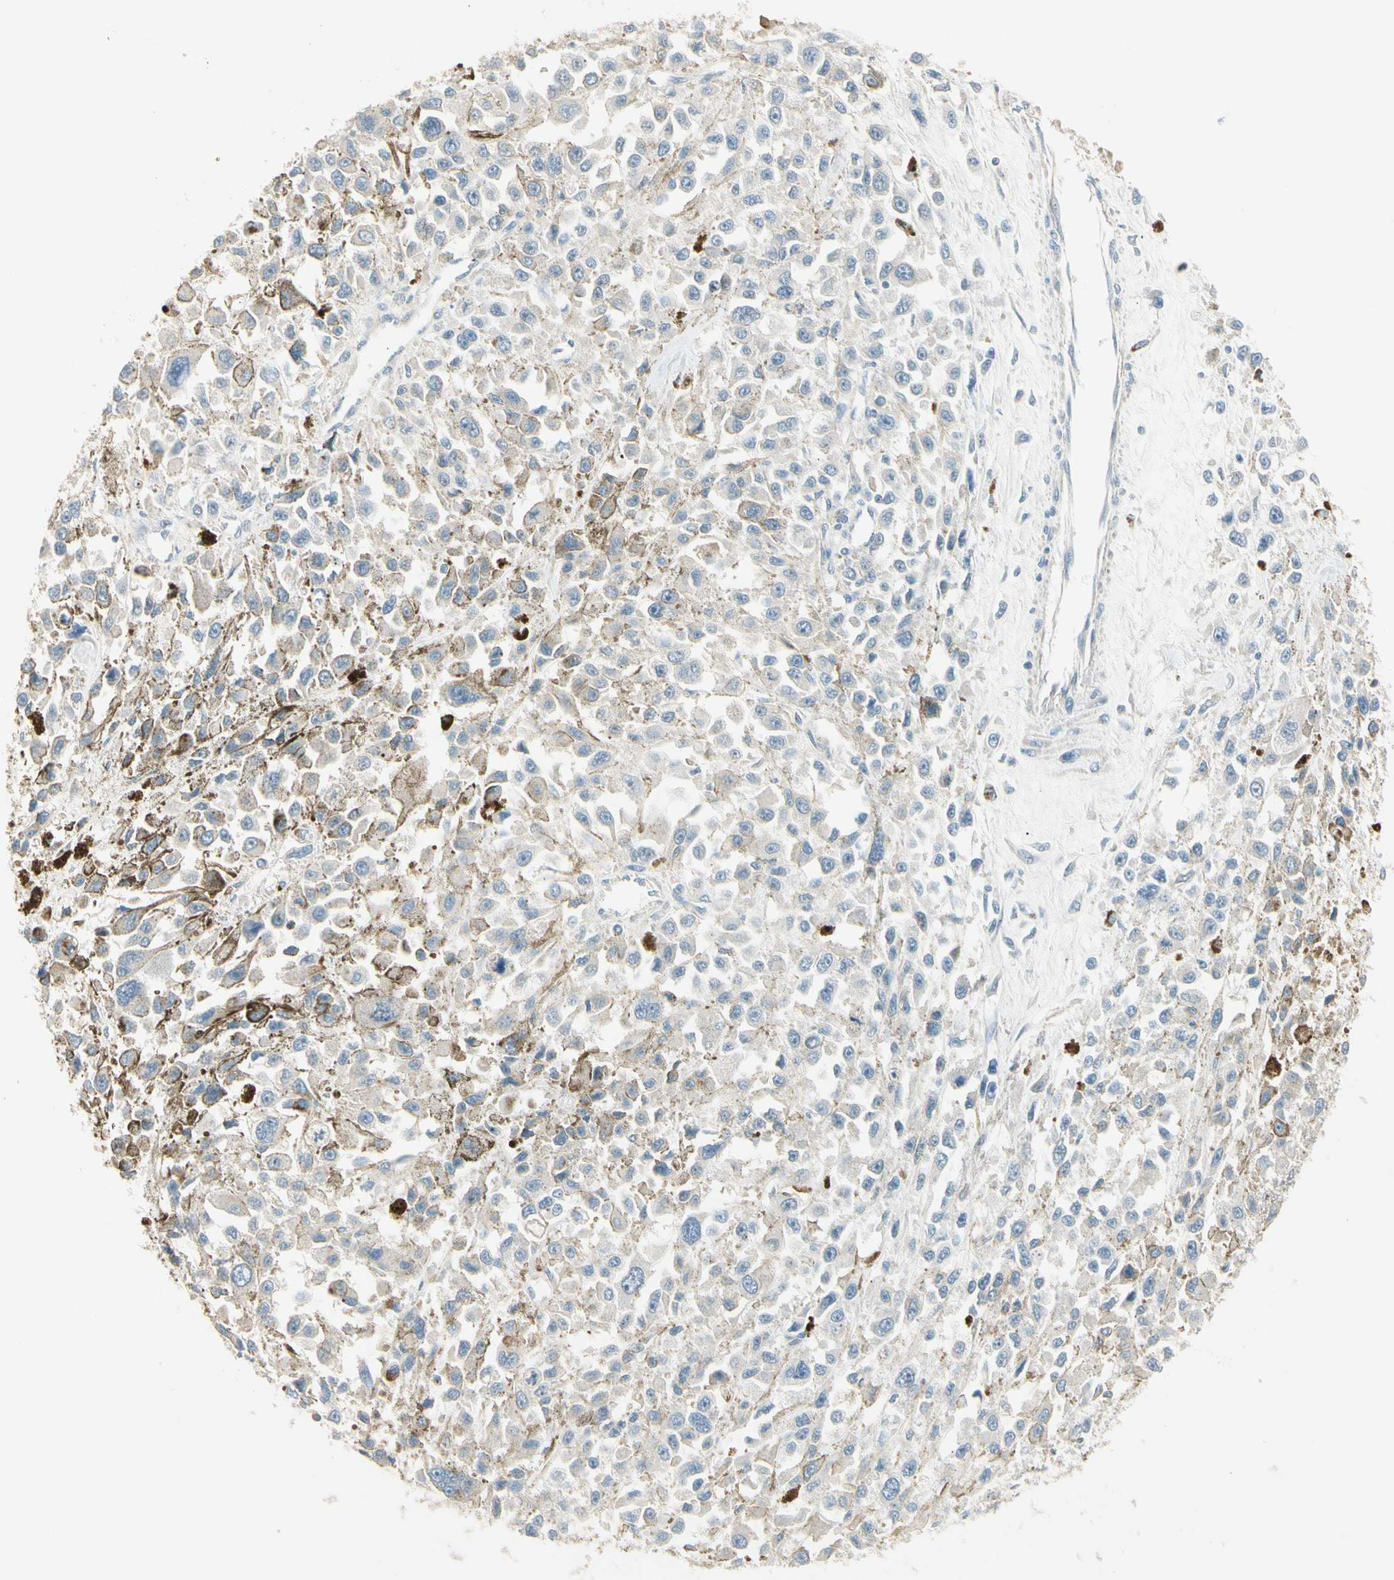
{"staining": {"intensity": "negative", "quantity": "none", "location": "none"}, "tissue": "melanoma", "cell_type": "Tumor cells", "image_type": "cancer", "snomed": [{"axis": "morphology", "description": "Malignant melanoma, Metastatic site"}, {"axis": "topography", "description": "Lymph node"}], "caption": "Melanoma was stained to show a protein in brown. There is no significant expression in tumor cells.", "gene": "ADGRA3", "patient": {"sex": "male", "age": 59}}